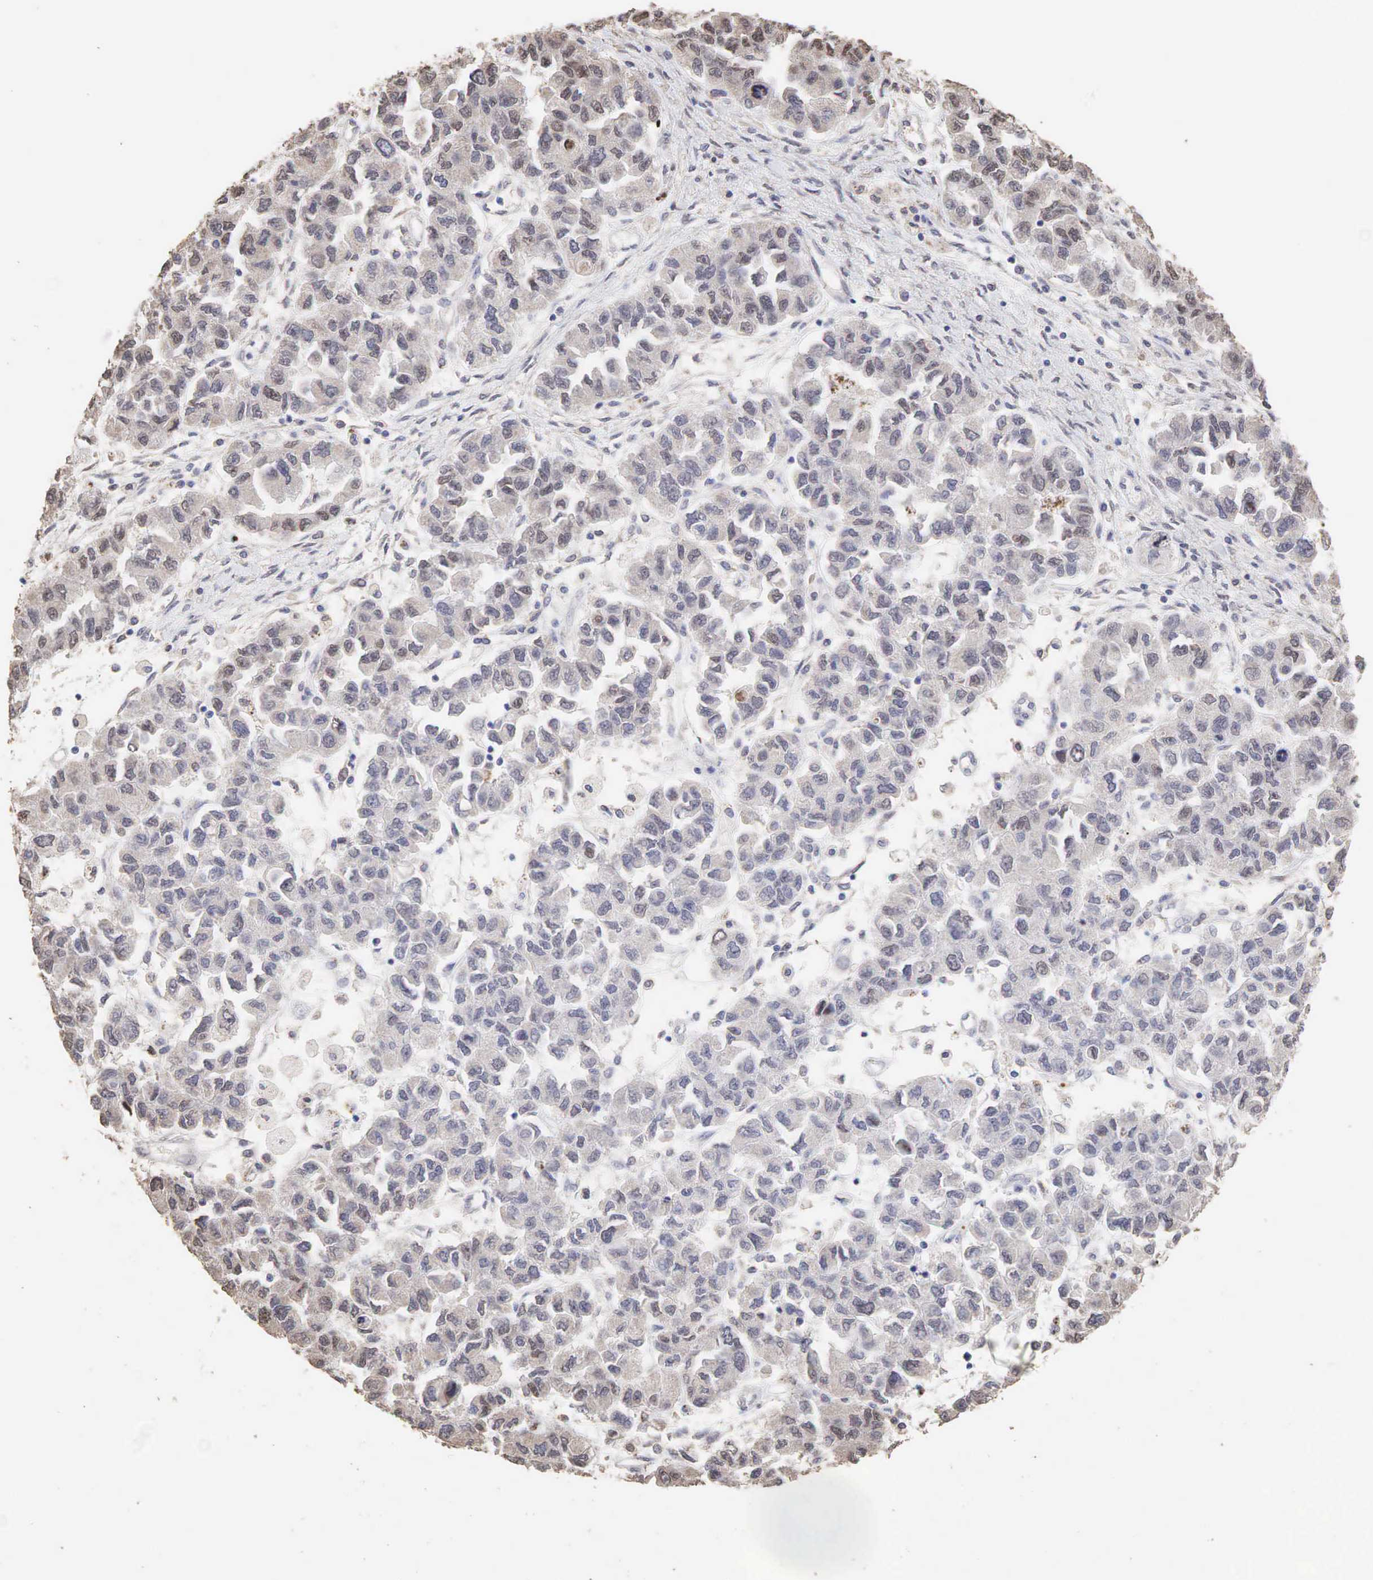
{"staining": {"intensity": "weak", "quantity": "25%-75%", "location": "cytoplasmic/membranous"}, "tissue": "ovarian cancer", "cell_type": "Tumor cells", "image_type": "cancer", "snomed": [{"axis": "morphology", "description": "Cystadenocarcinoma, serous, NOS"}, {"axis": "topography", "description": "Ovary"}], "caption": "High-magnification brightfield microscopy of ovarian cancer stained with DAB (brown) and counterstained with hematoxylin (blue). tumor cells exhibit weak cytoplasmic/membranous expression is seen in approximately25%-75% of cells. (DAB (3,3'-diaminobenzidine) IHC, brown staining for protein, blue staining for nuclei).", "gene": "DKC1", "patient": {"sex": "female", "age": 84}}